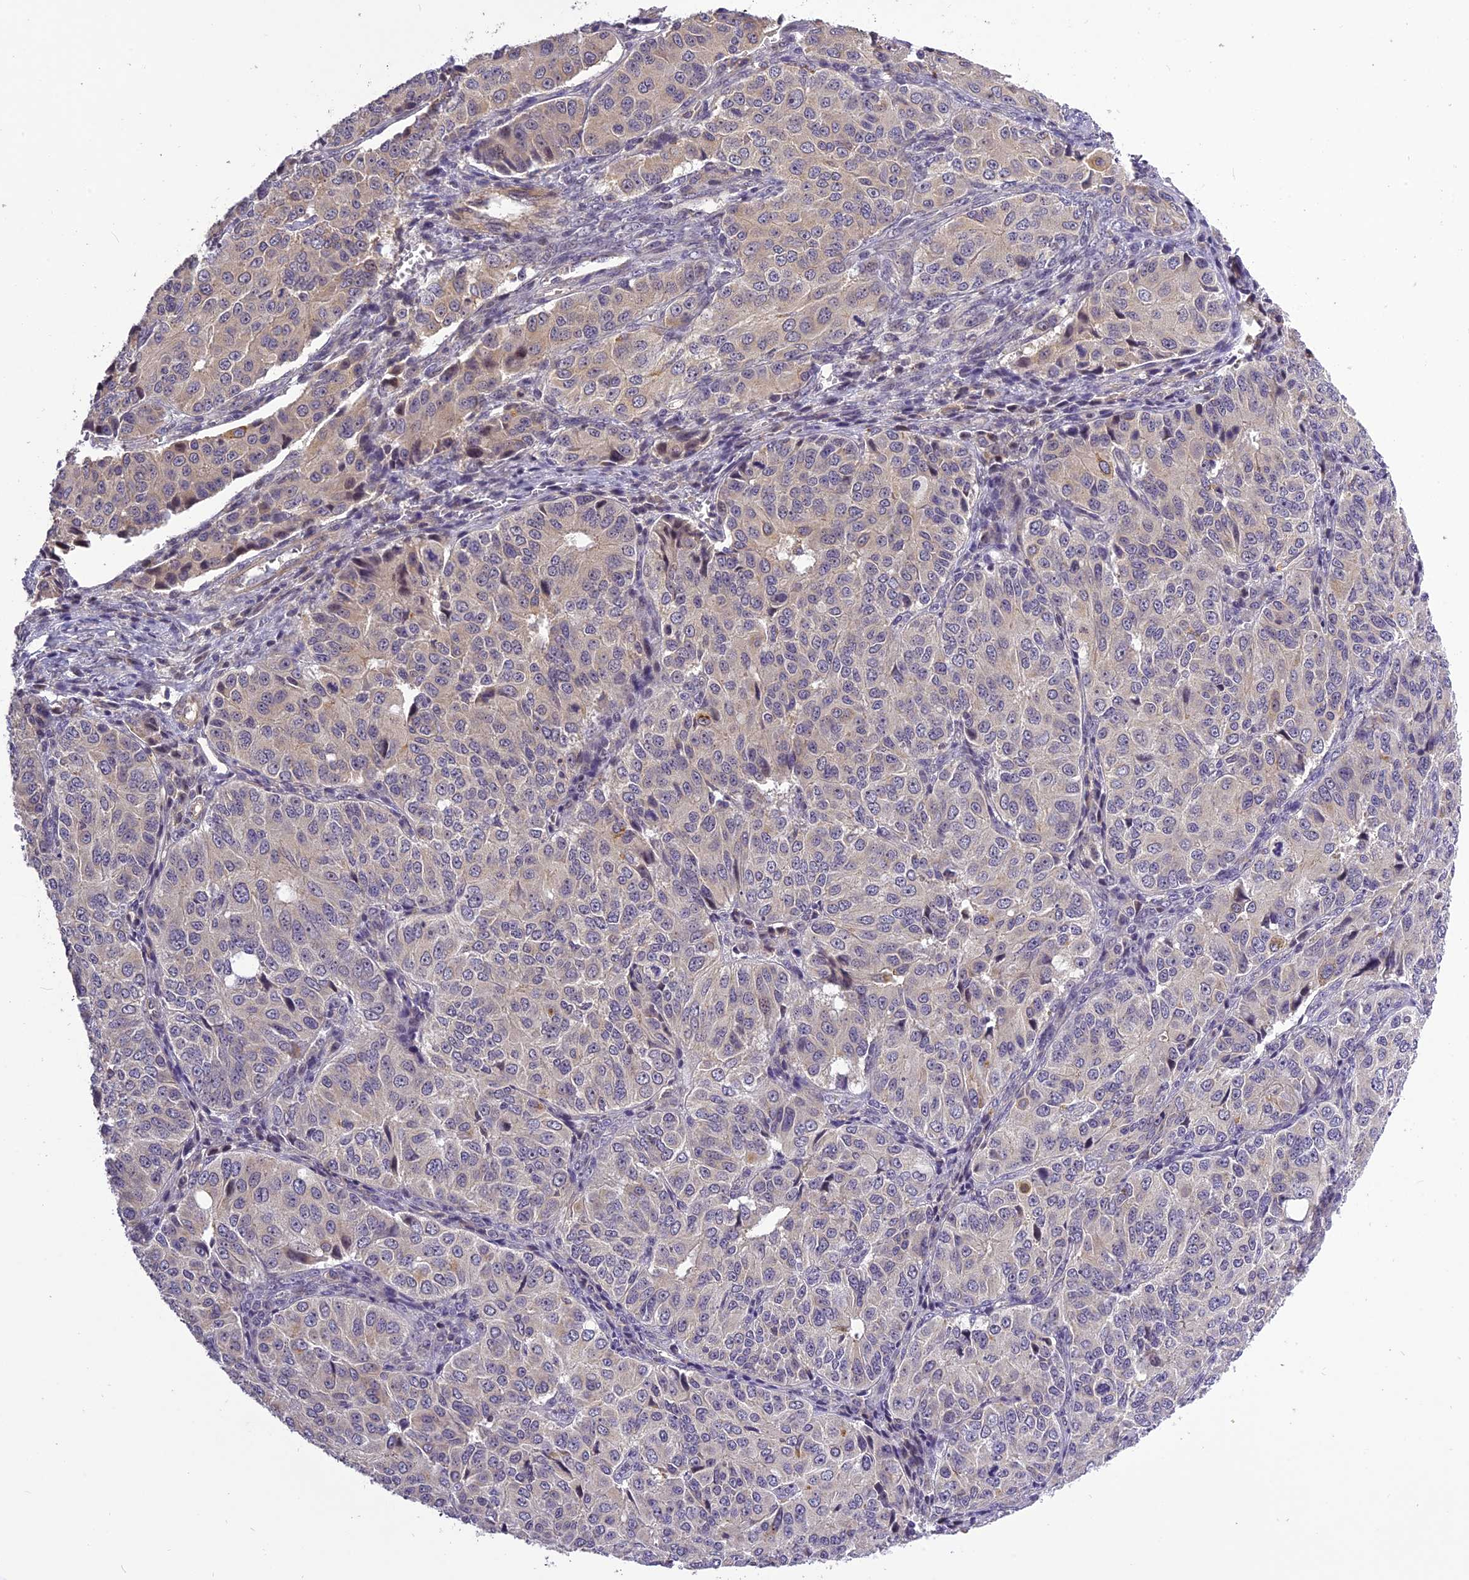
{"staining": {"intensity": "negative", "quantity": "none", "location": "none"}, "tissue": "ovarian cancer", "cell_type": "Tumor cells", "image_type": "cancer", "snomed": [{"axis": "morphology", "description": "Carcinoma, endometroid"}, {"axis": "topography", "description": "Ovary"}], "caption": "Ovarian cancer was stained to show a protein in brown. There is no significant staining in tumor cells. (Brightfield microscopy of DAB (3,3'-diaminobenzidine) immunohistochemistry at high magnification).", "gene": "FNIP2", "patient": {"sex": "female", "age": 51}}